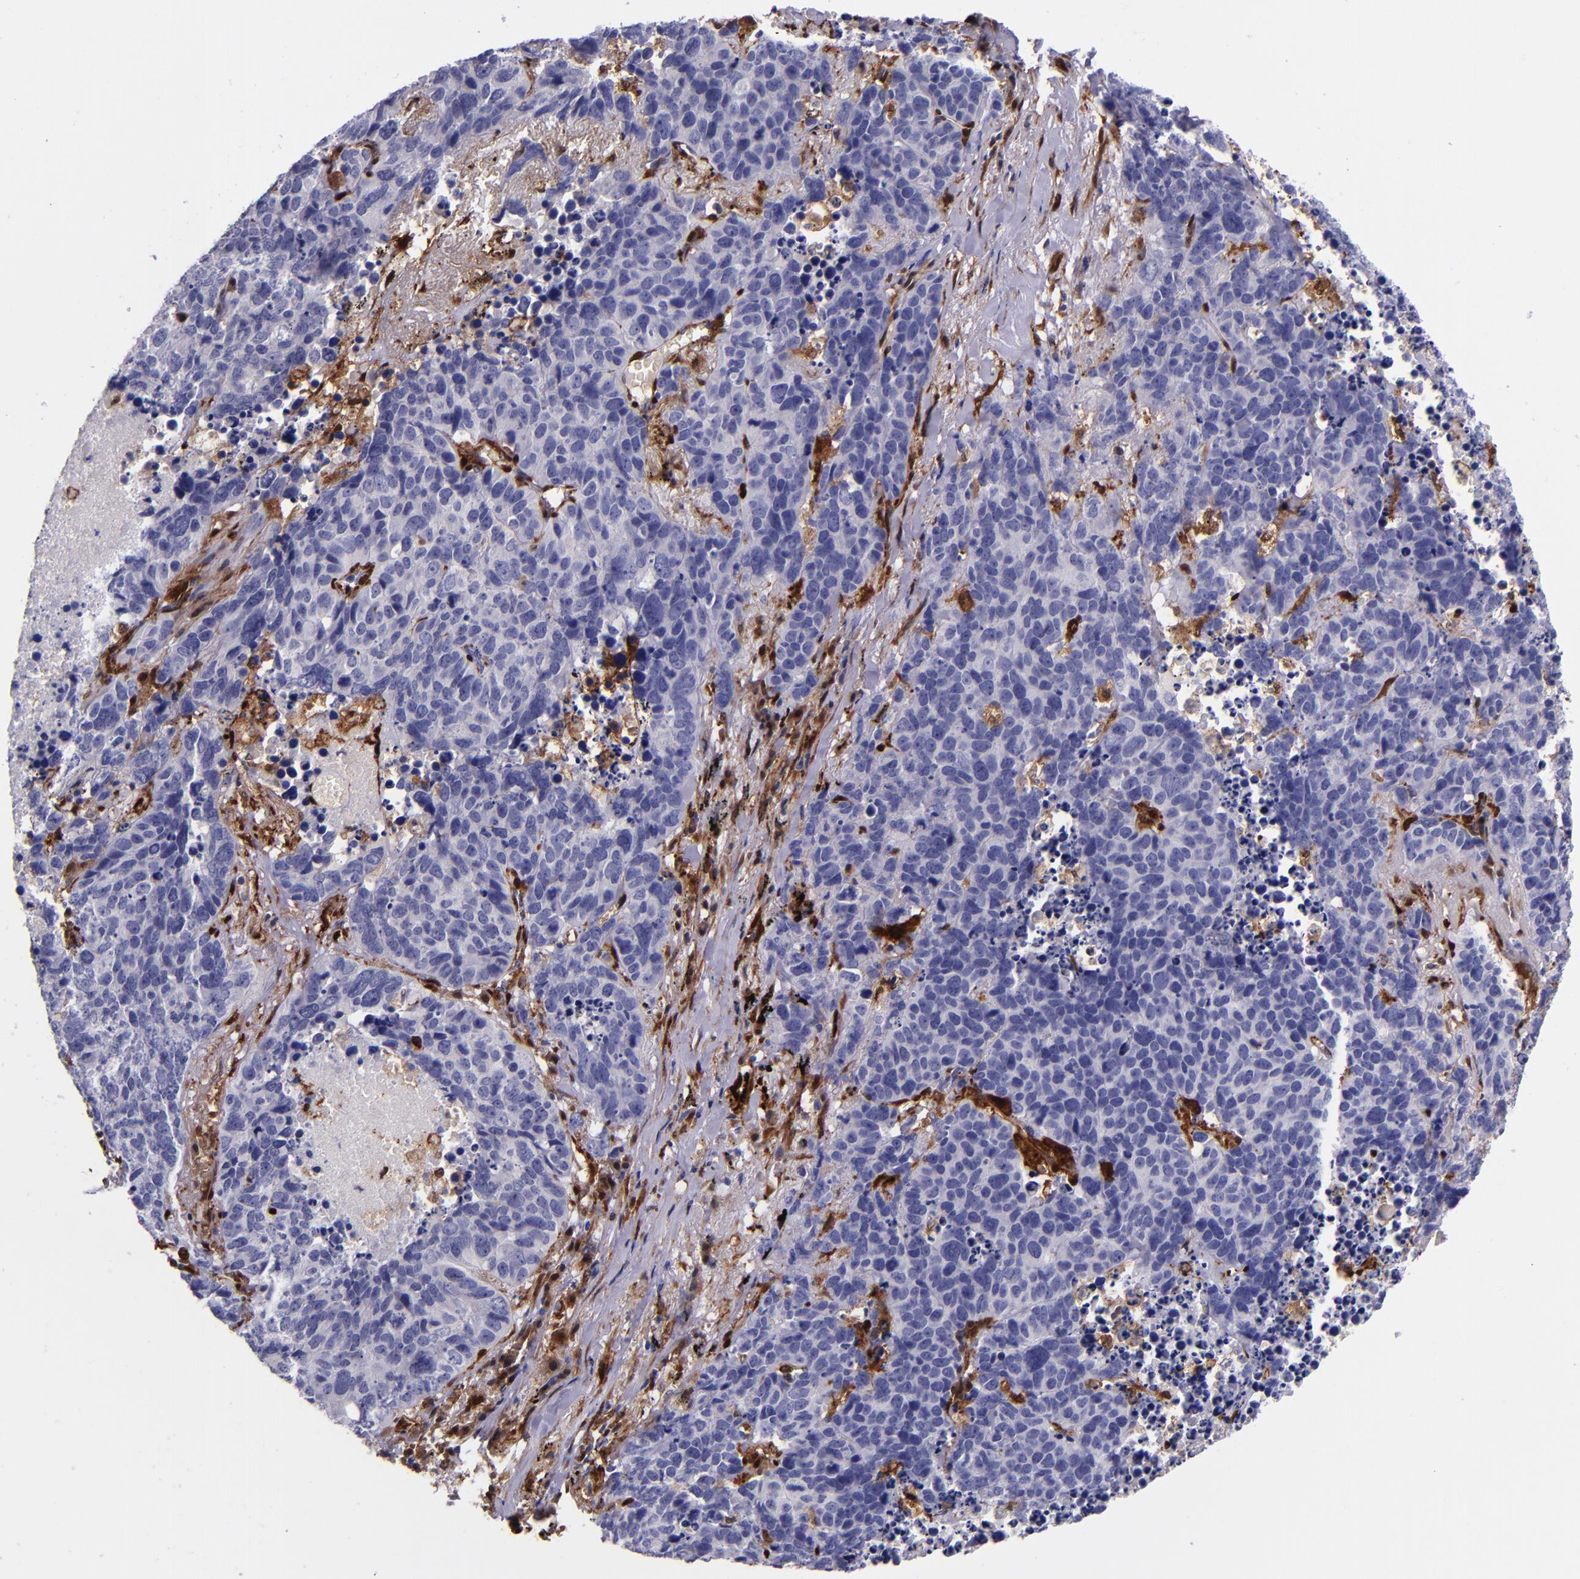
{"staining": {"intensity": "negative", "quantity": "none", "location": "none"}, "tissue": "lung cancer", "cell_type": "Tumor cells", "image_type": "cancer", "snomed": [{"axis": "morphology", "description": "Carcinoid, malignant, NOS"}, {"axis": "topography", "description": "Lung"}], "caption": "Protein analysis of lung cancer (malignant carcinoid) reveals no significant expression in tumor cells. (DAB (3,3'-diaminobenzidine) immunohistochemistry (IHC) with hematoxylin counter stain).", "gene": "LGALS1", "patient": {"sex": "male", "age": 60}}